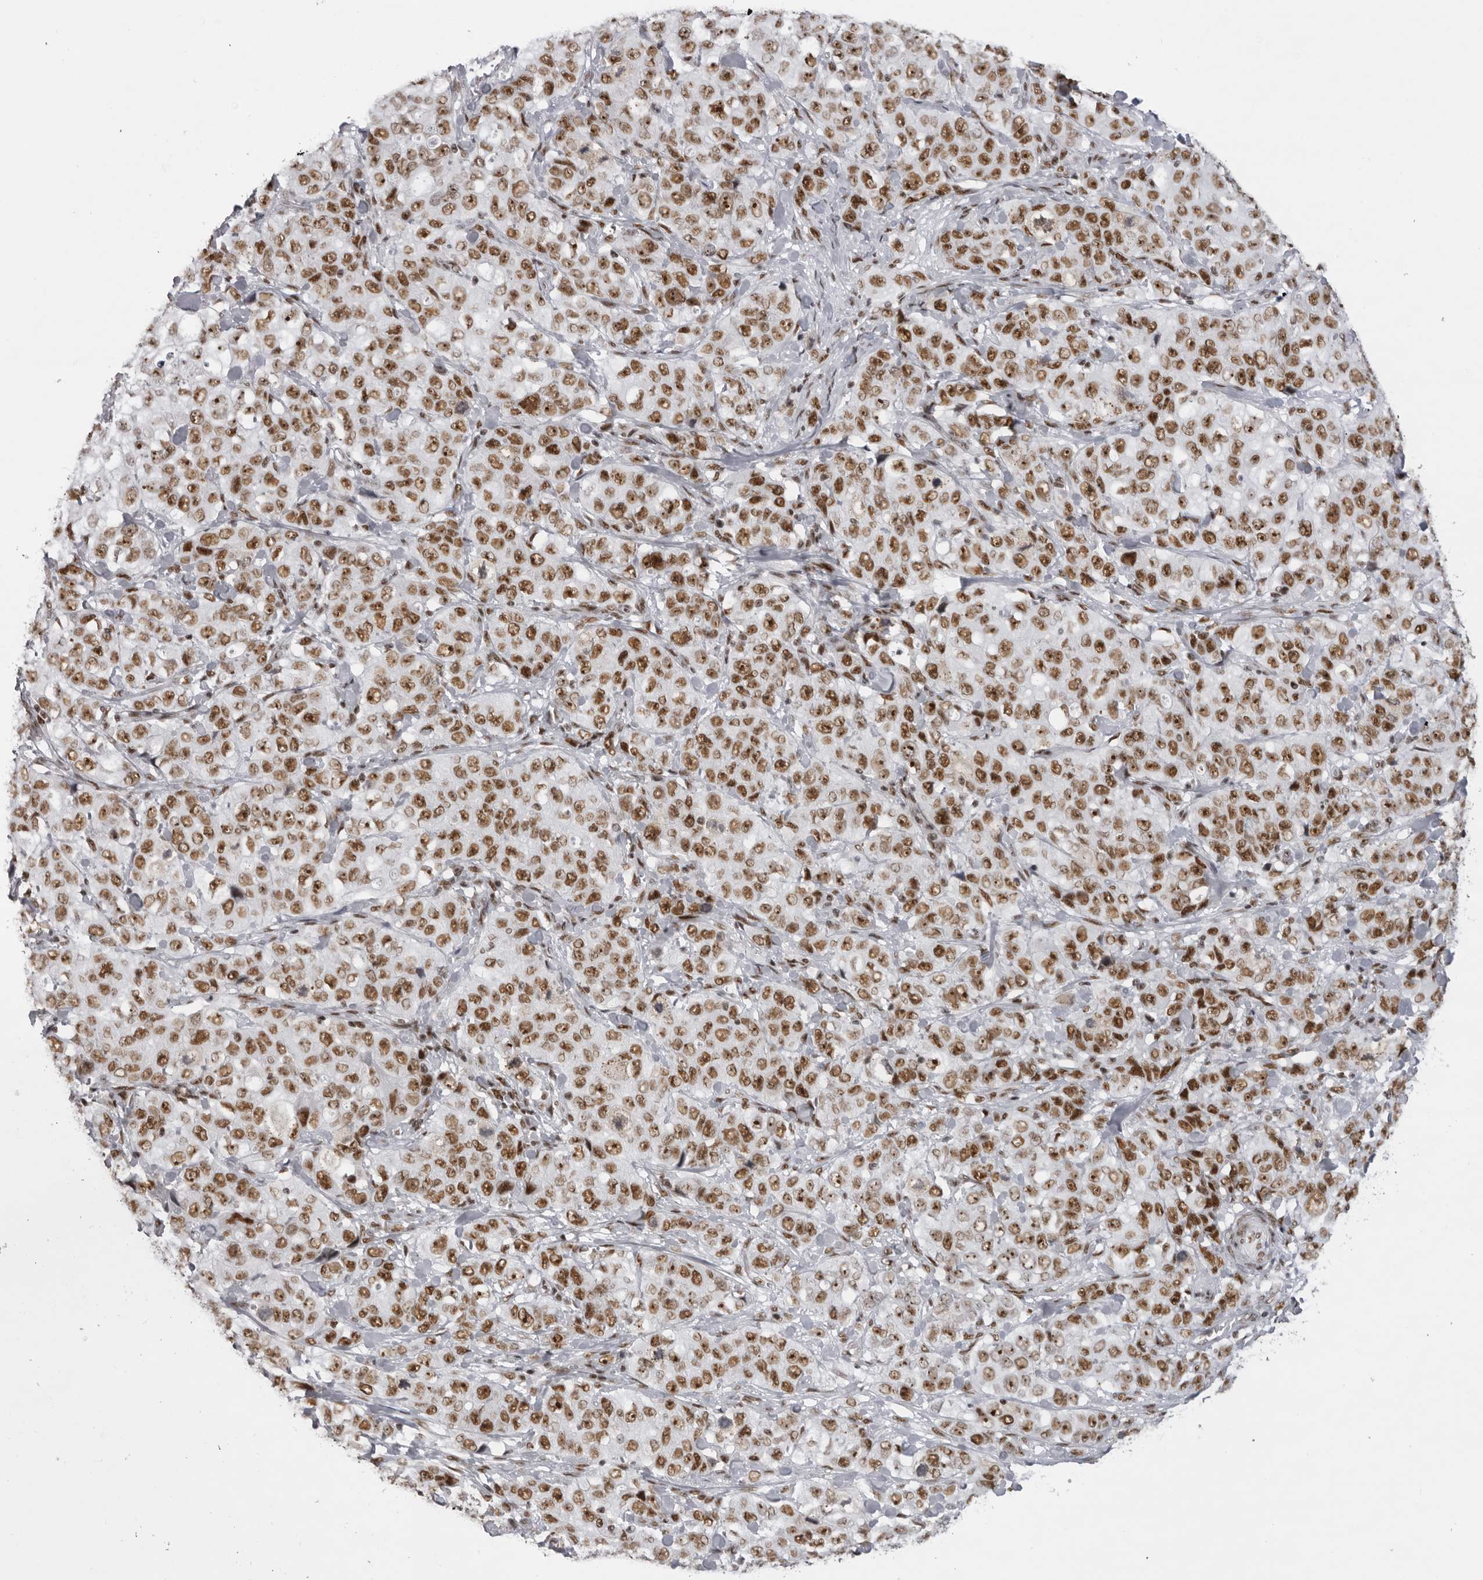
{"staining": {"intensity": "moderate", "quantity": ">75%", "location": "nuclear"}, "tissue": "stomach cancer", "cell_type": "Tumor cells", "image_type": "cancer", "snomed": [{"axis": "morphology", "description": "Adenocarcinoma, NOS"}, {"axis": "topography", "description": "Stomach"}], "caption": "Moderate nuclear positivity for a protein is seen in about >75% of tumor cells of stomach cancer (adenocarcinoma) using immunohistochemistry.", "gene": "DHX9", "patient": {"sex": "male", "age": 48}}